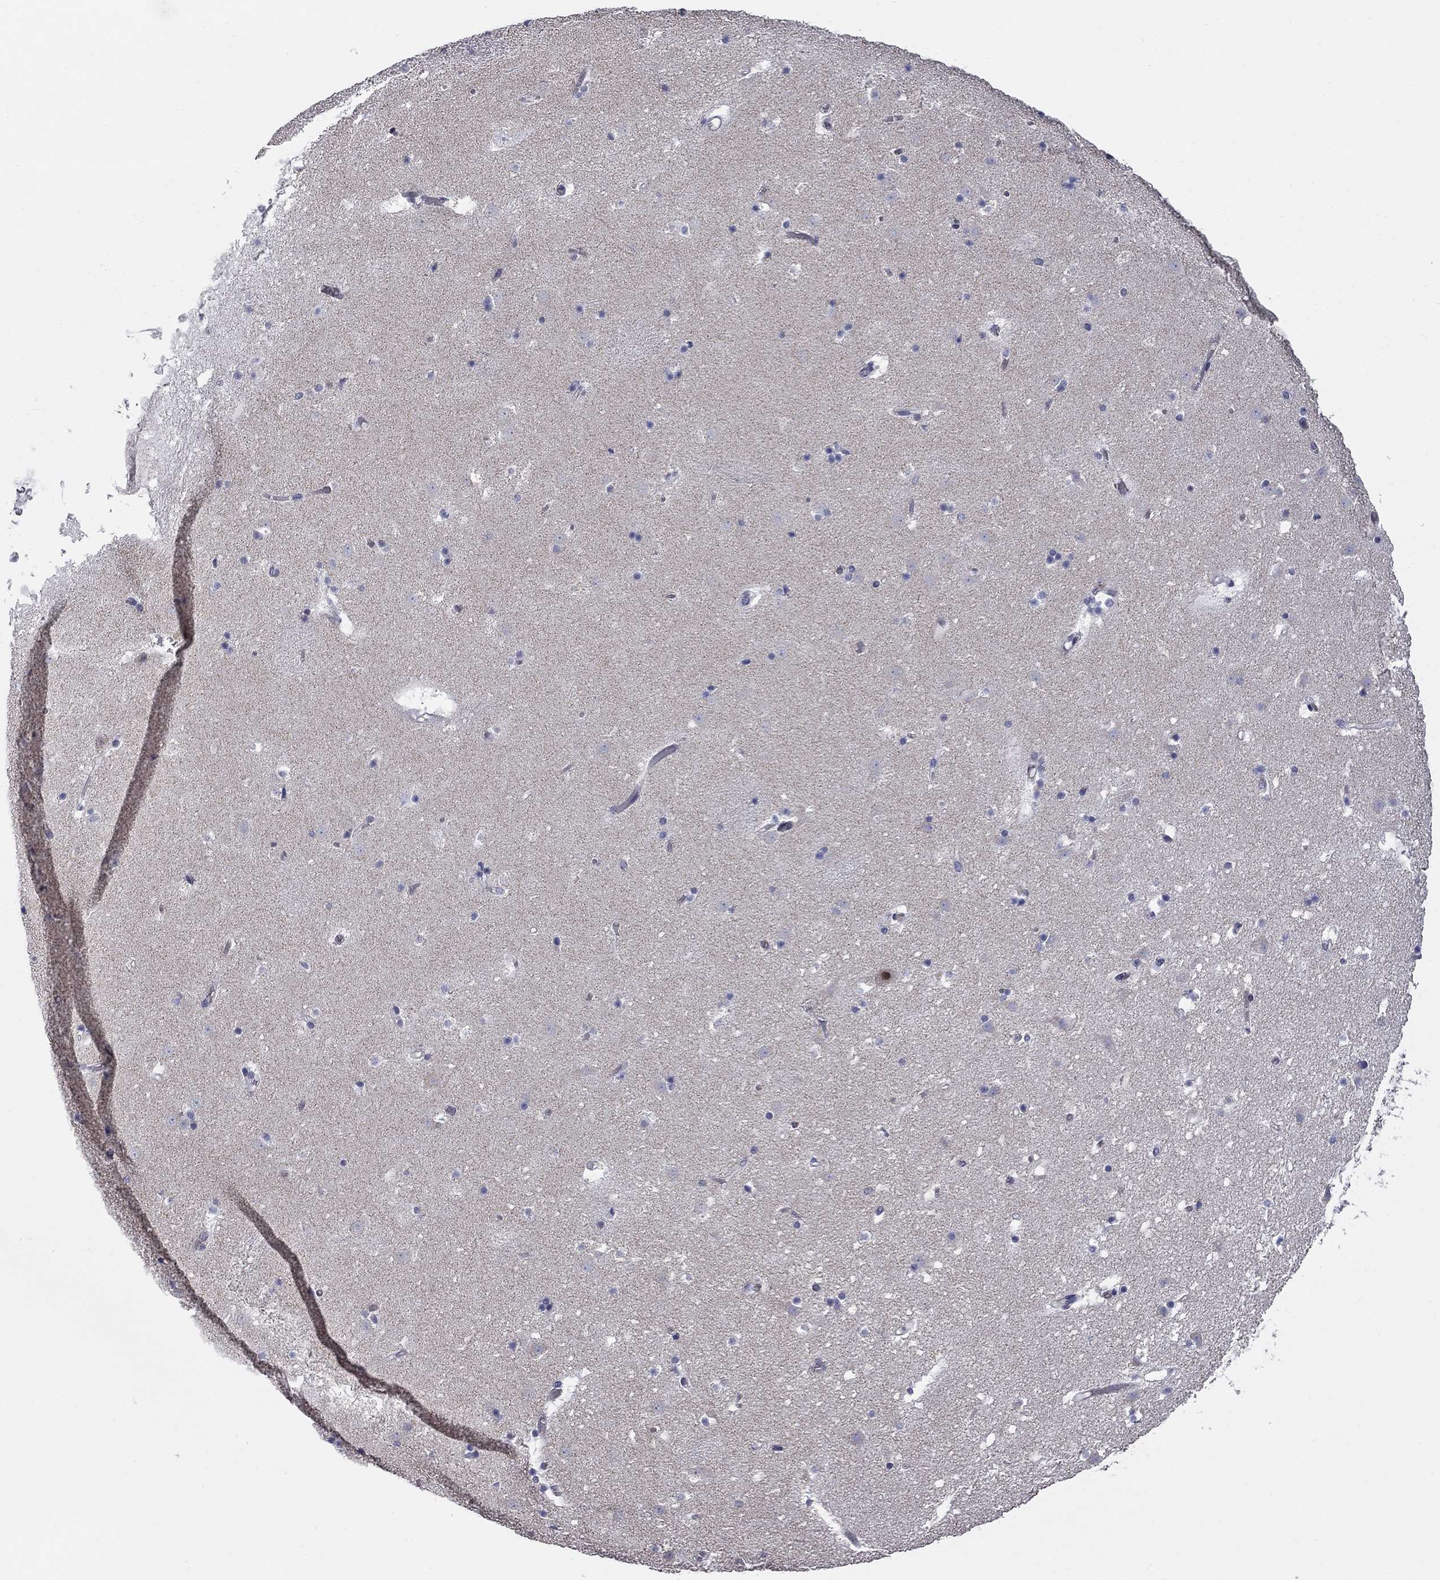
{"staining": {"intensity": "negative", "quantity": "none", "location": "none"}, "tissue": "caudate", "cell_type": "Glial cells", "image_type": "normal", "snomed": [{"axis": "morphology", "description": "Normal tissue, NOS"}, {"axis": "topography", "description": "Lateral ventricle wall"}], "caption": "Immunohistochemical staining of benign caudate shows no significant expression in glial cells.", "gene": "HTR4", "patient": {"sex": "female", "age": 42}}